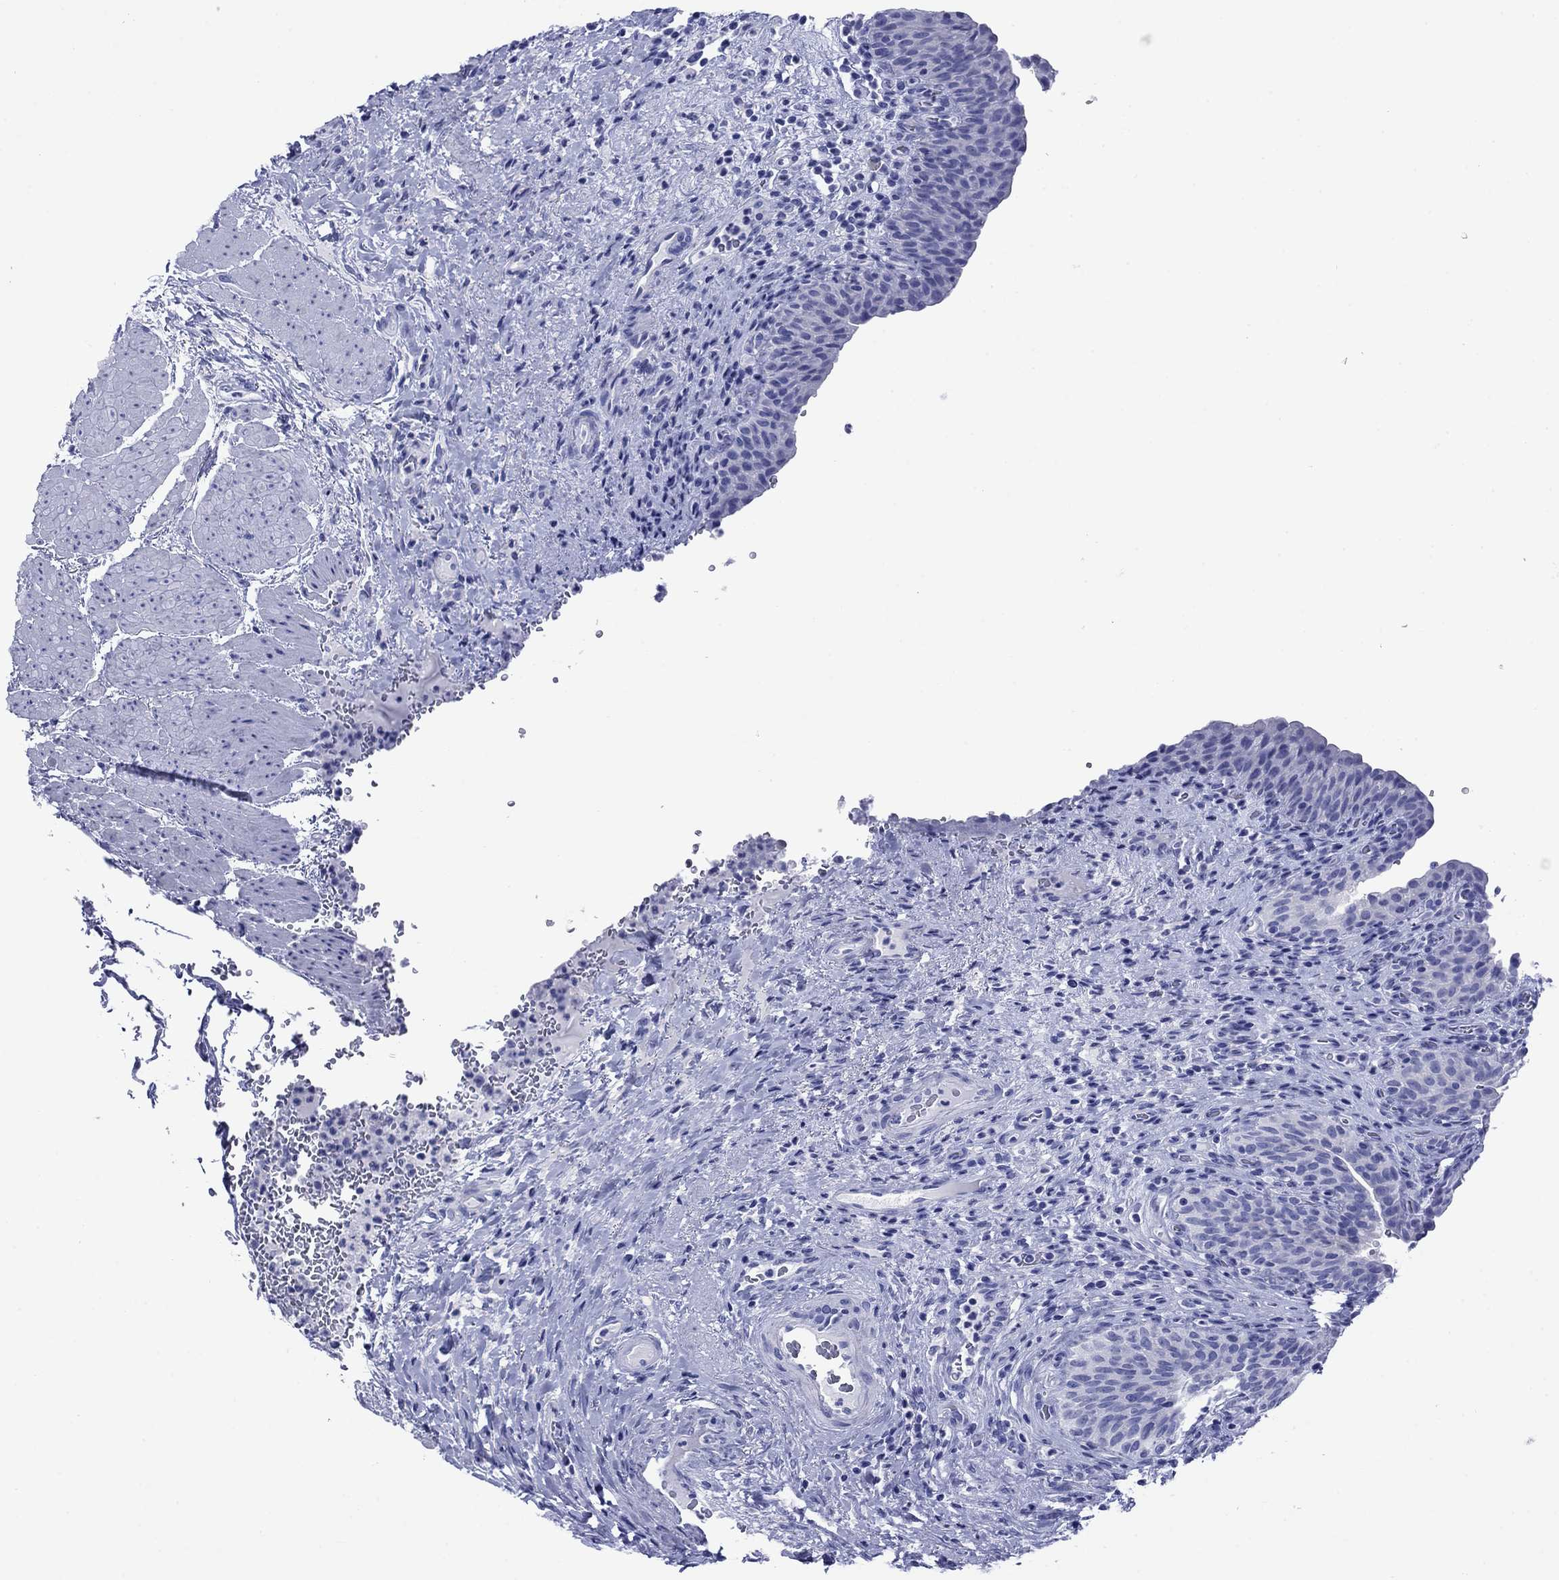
{"staining": {"intensity": "negative", "quantity": "none", "location": "none"}, "tissue": "urinary bladder", "cell_type": "Urothelial cells", "image_type": "normal", "snomed": [{"axis": "morphology", "description": "Normal tissue, NOS"}, {"axis": "topography", "description": "Urinary bladder"}], "caption": "Urinary bladder was stained to show a protein in brown. There is no significant positivity in urothelial cells. The staining is performed using DAB brown chromogen with nuclei counter-stained in using hematoxylin.", "gene": "GIP", "patient": {"sex": "male", "age": 66}}